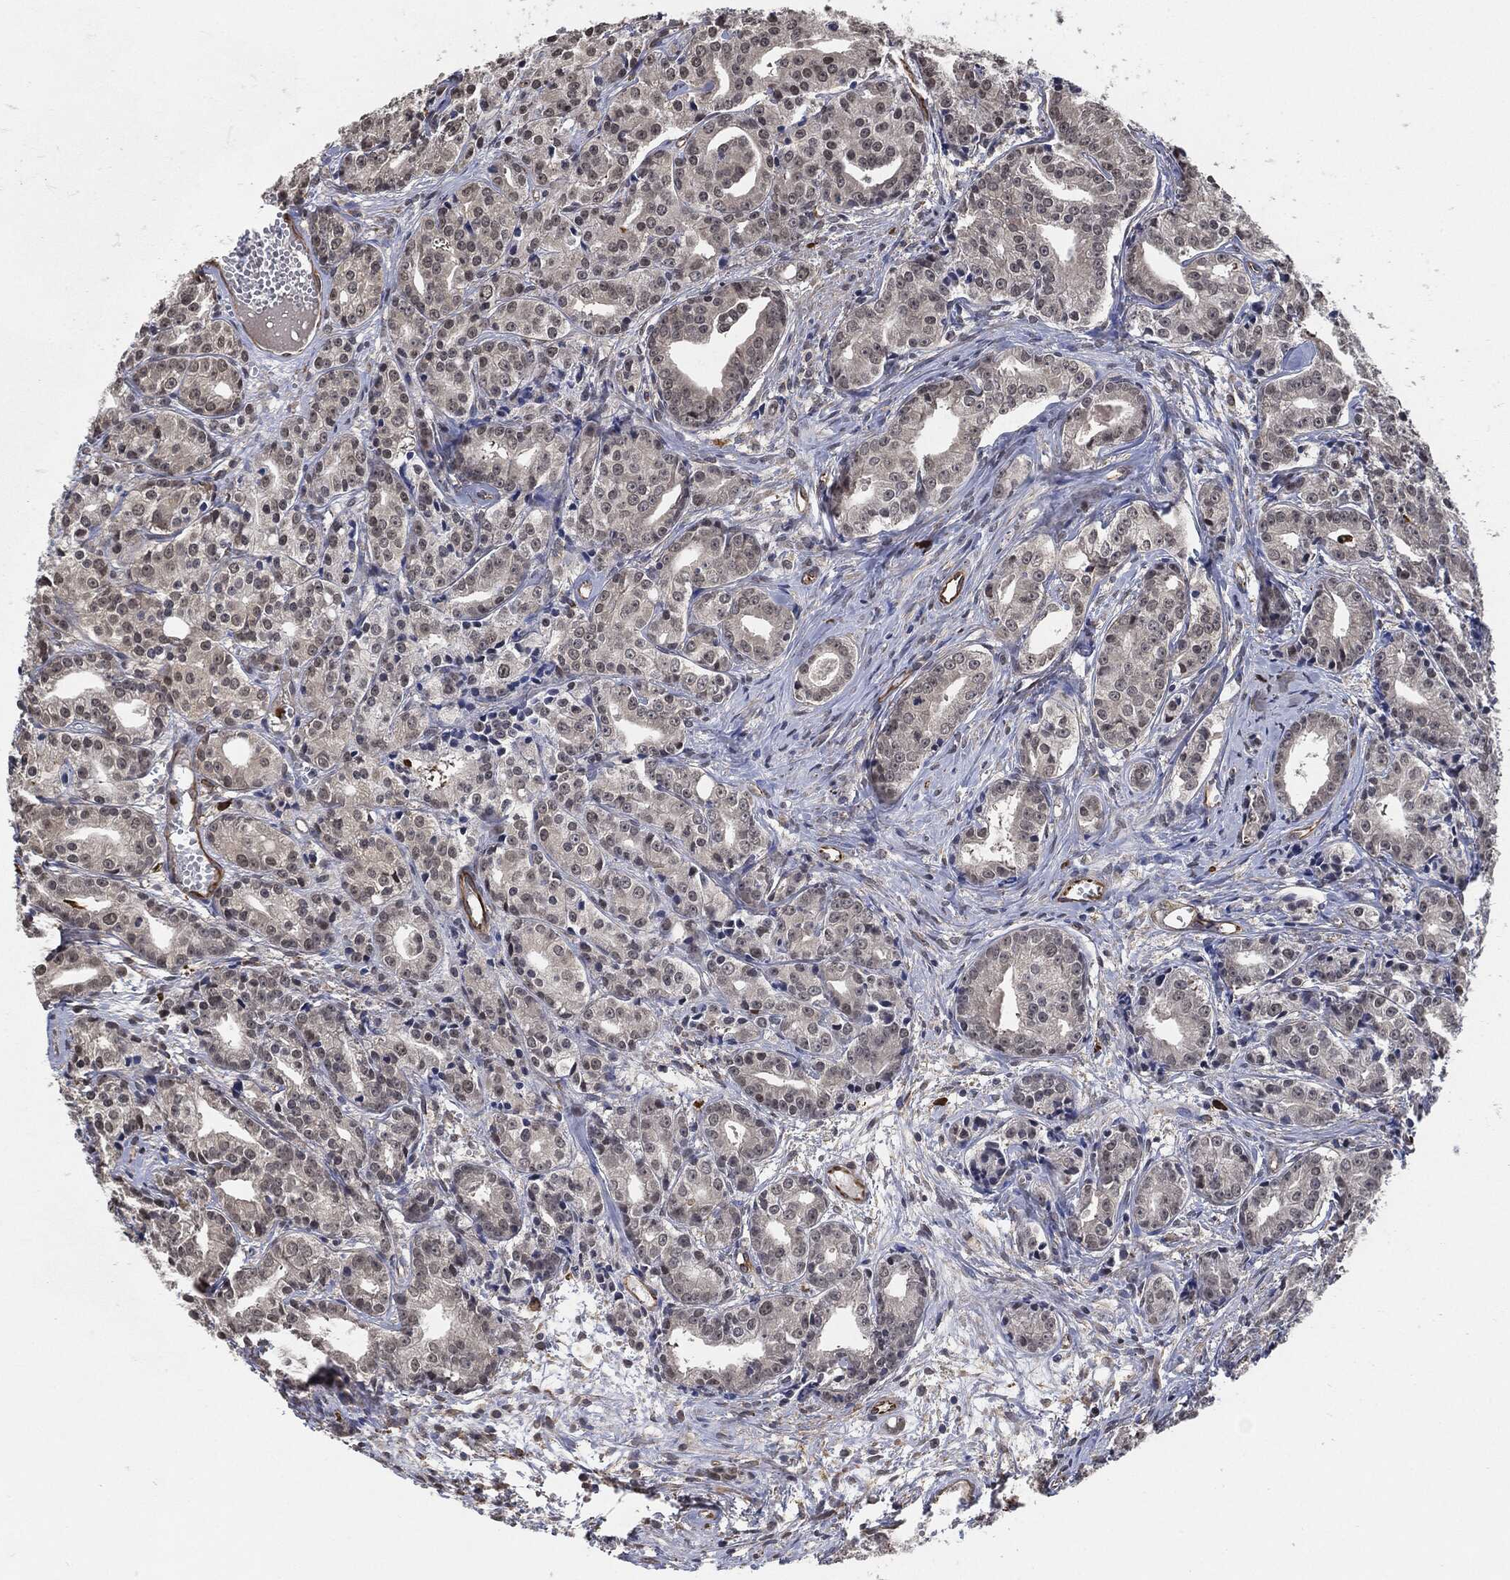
{"staining": {"intensity": "negative", "quantity": "none", "location": "none"}, "tissue": "prostate cancer", "cell_type": "Tumor cells", "image_type": "cancer", "snomed": [{"axis": "morphology", "description": "Adenocarcinoma, Medium grade"}, {"axis": "topography", "description": "Prostate"}], "caption": "Immunohistochemistry of human prostate cancer demonstrates no positivity in tumor cells.", "gene": "S100A9", "patient": {"sex": "male", "age": 74}}